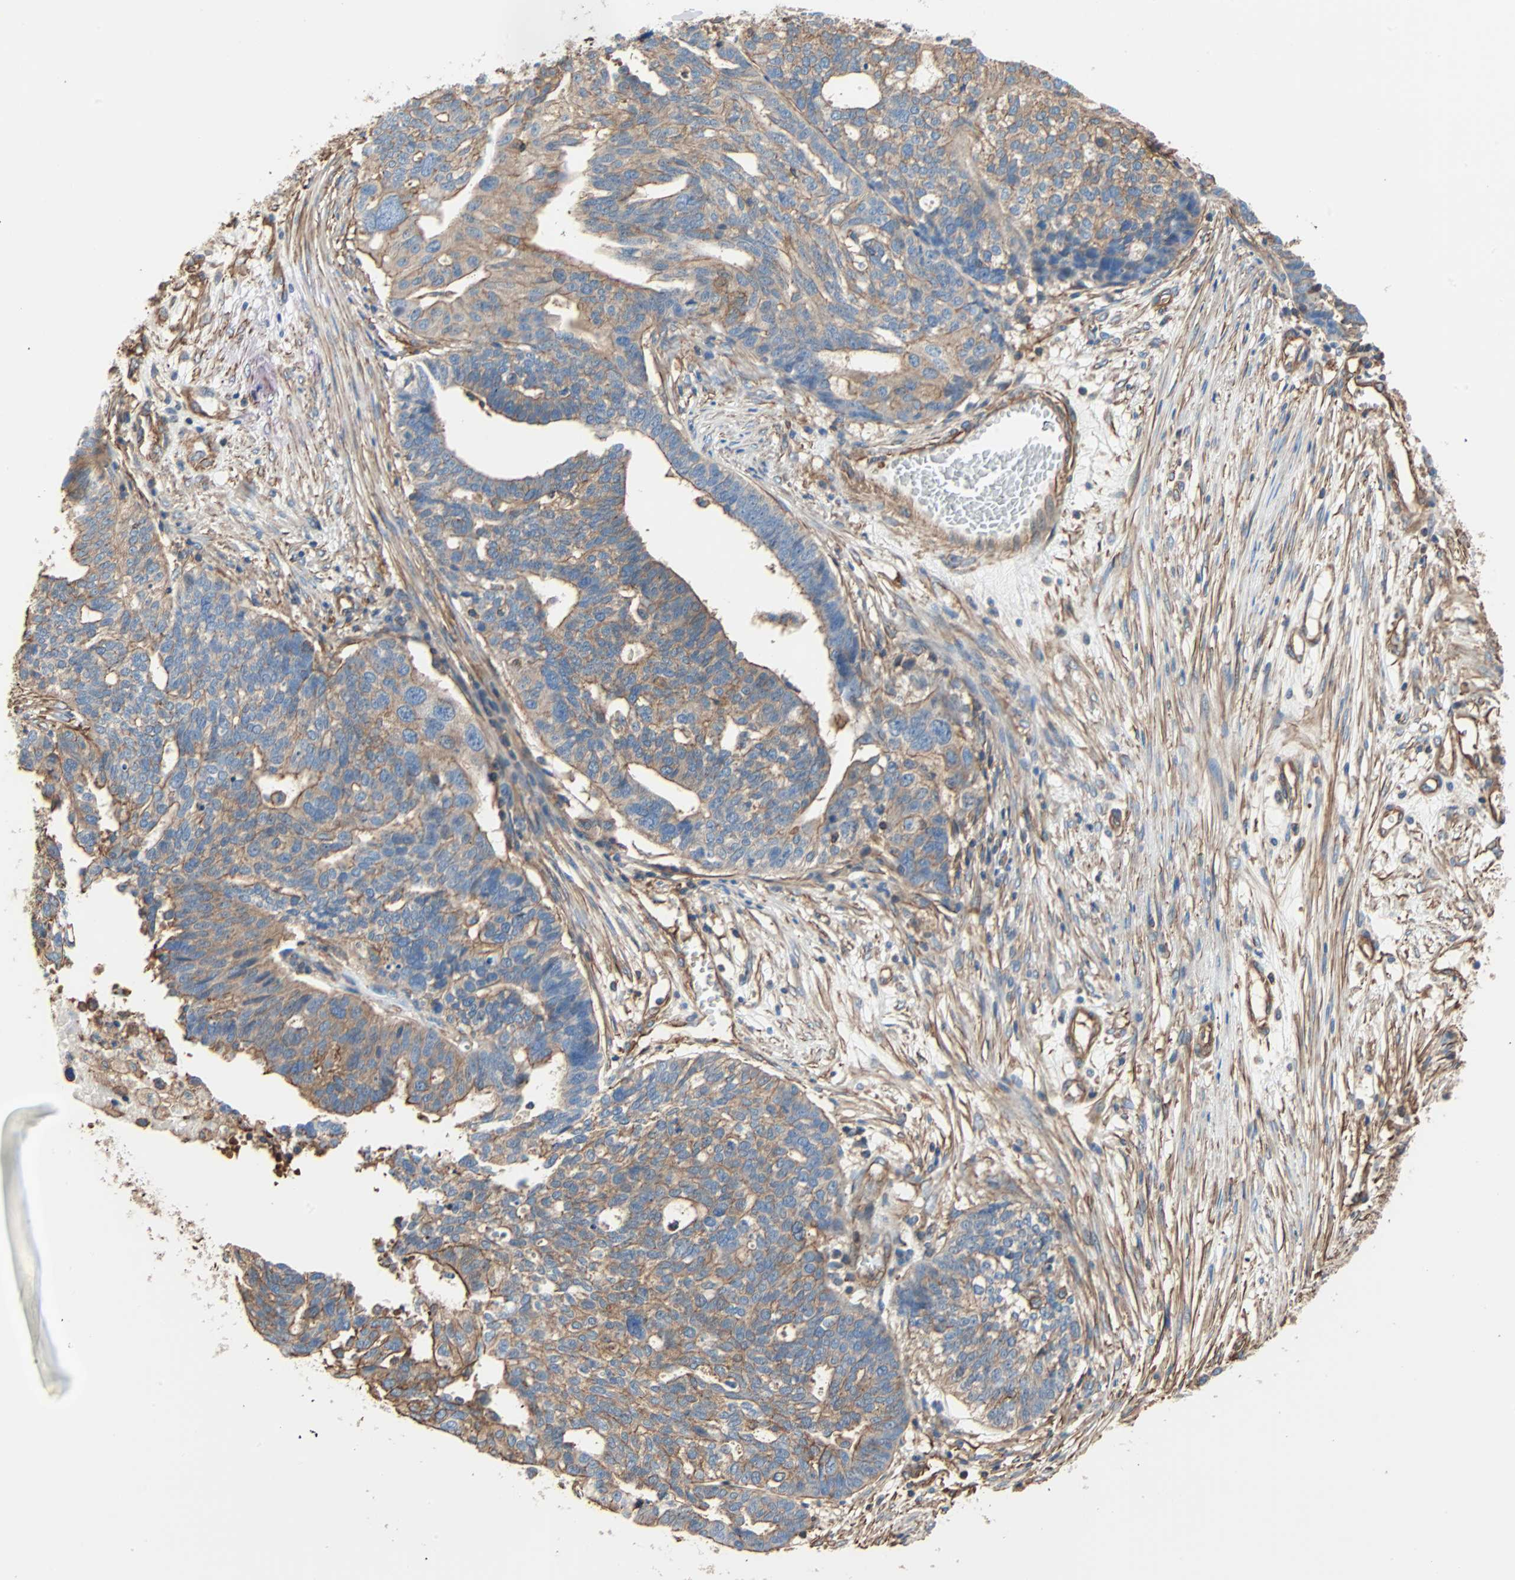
{"staining": {"intensity": "weak", "quantity": ">75%", "location": "cytoplasmic/membranous"}, "tissue": "ovarian cancer", "cell_type": "Tumor cells", "image_type": "cancer", "snomed": [{"axis": "morphology", "description": "Cystadenocarcinoma, serous, NOS"}, {"axis": "topography", "description": "Ovary"}], "caption": "Immunohistochemistry histopathology image of ovarian cancer stained for a protein (brown), which displays low levels of weak cytoplasmic/membranous staining in approximately >75% of tumor cells.", "gene": "GALNT10", "patient": {"sex": "female", "age": 59}}